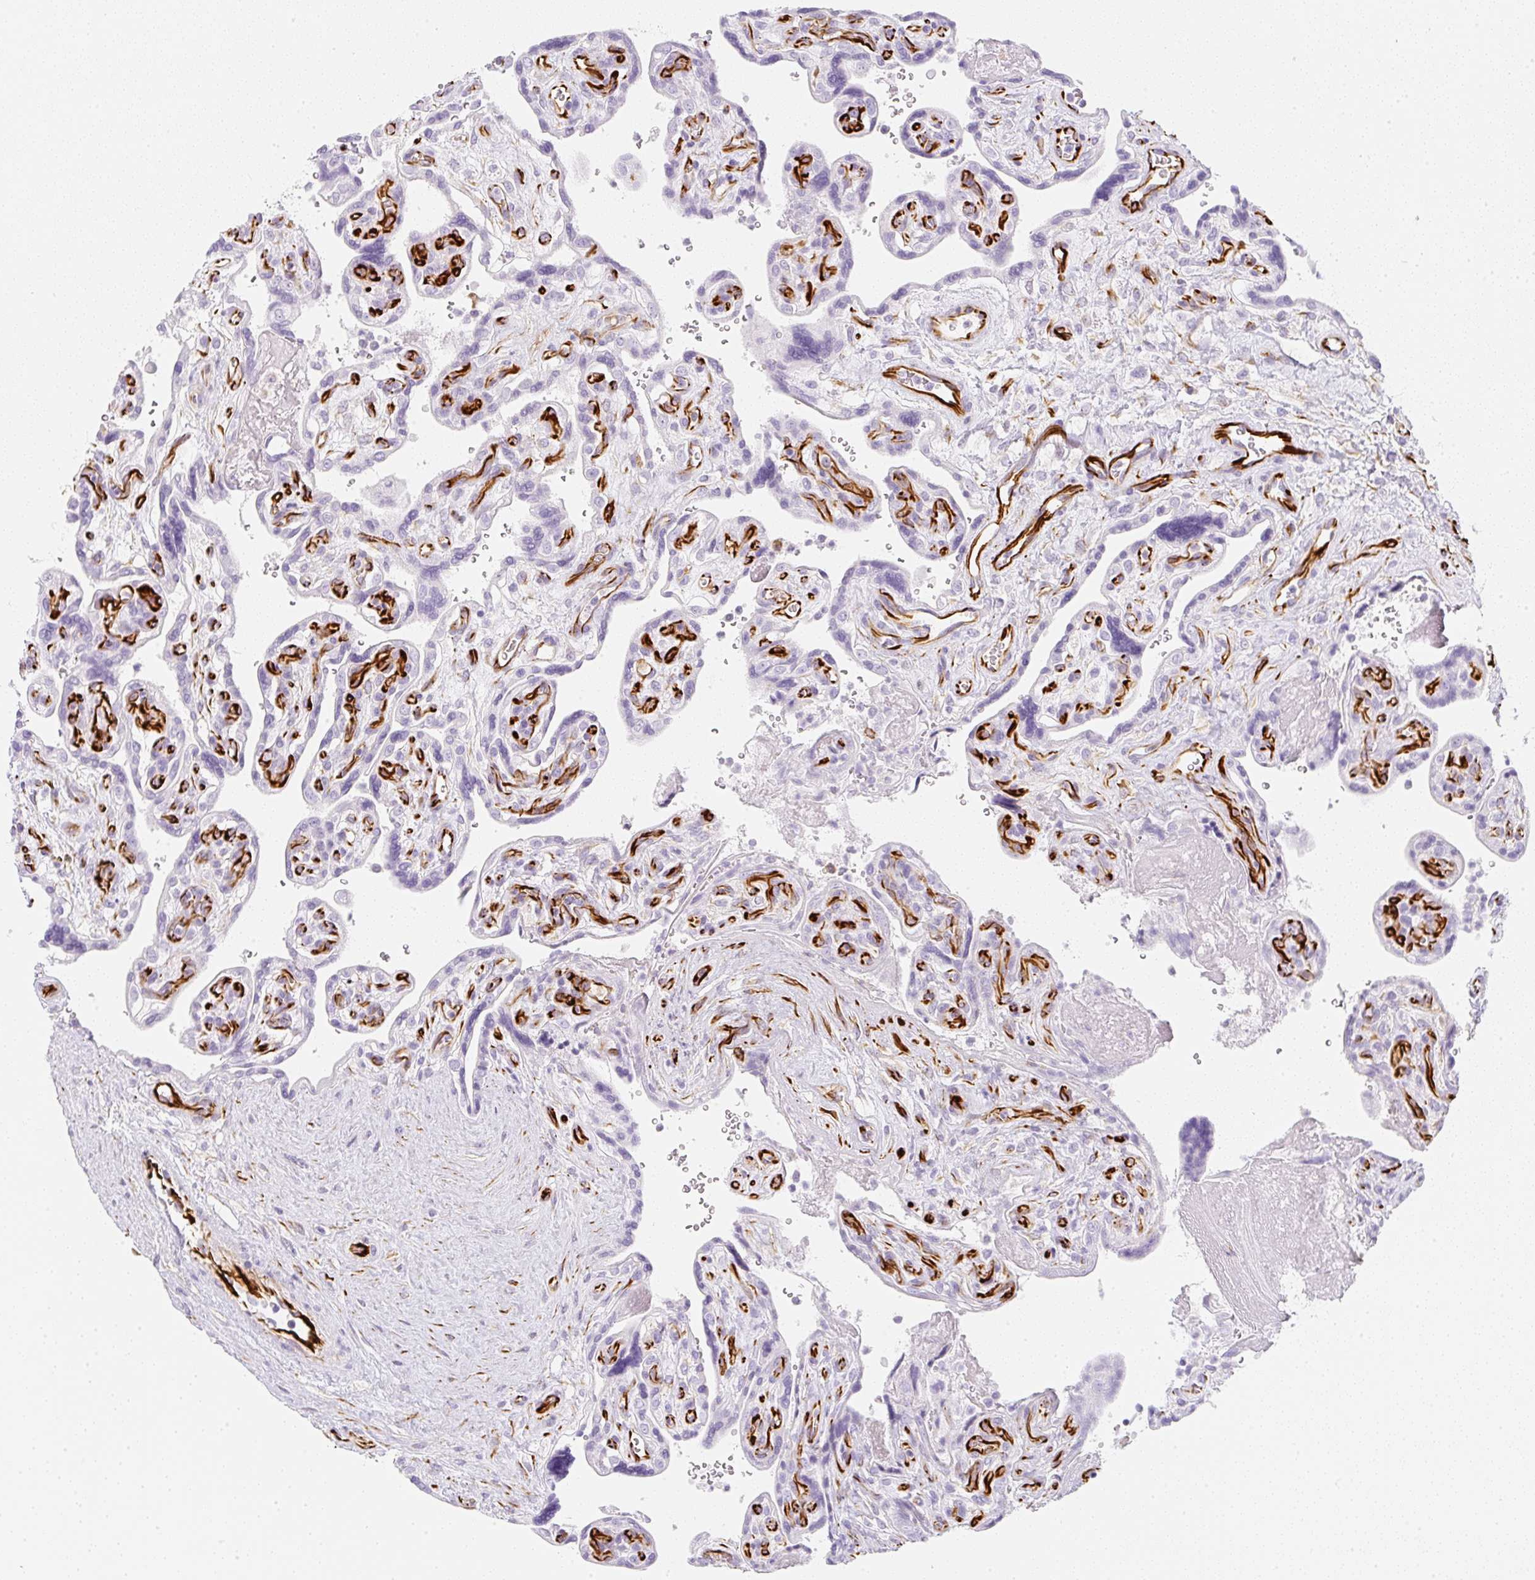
{"staining": {"intensity": "negative", "quantity": "none", "location": "none"}, "tissue": "placenta", "cell_type": "Decidual cells", "image_type": "normal", "snomed": [{"axis": "morphology", "description": "Normal tissue, NOS"}, {"axis": "topography", "description": "Placenta"}], "caption": "Immunohistochemistry (IHC) histopathology image of normal placenta: human placenta stained with DAB (3,3'-diaminobenzidine) shows no significant protein expression in decidual cells.", "gene": "ZNF689", "patient": {"sex": "female", "age": 39}}